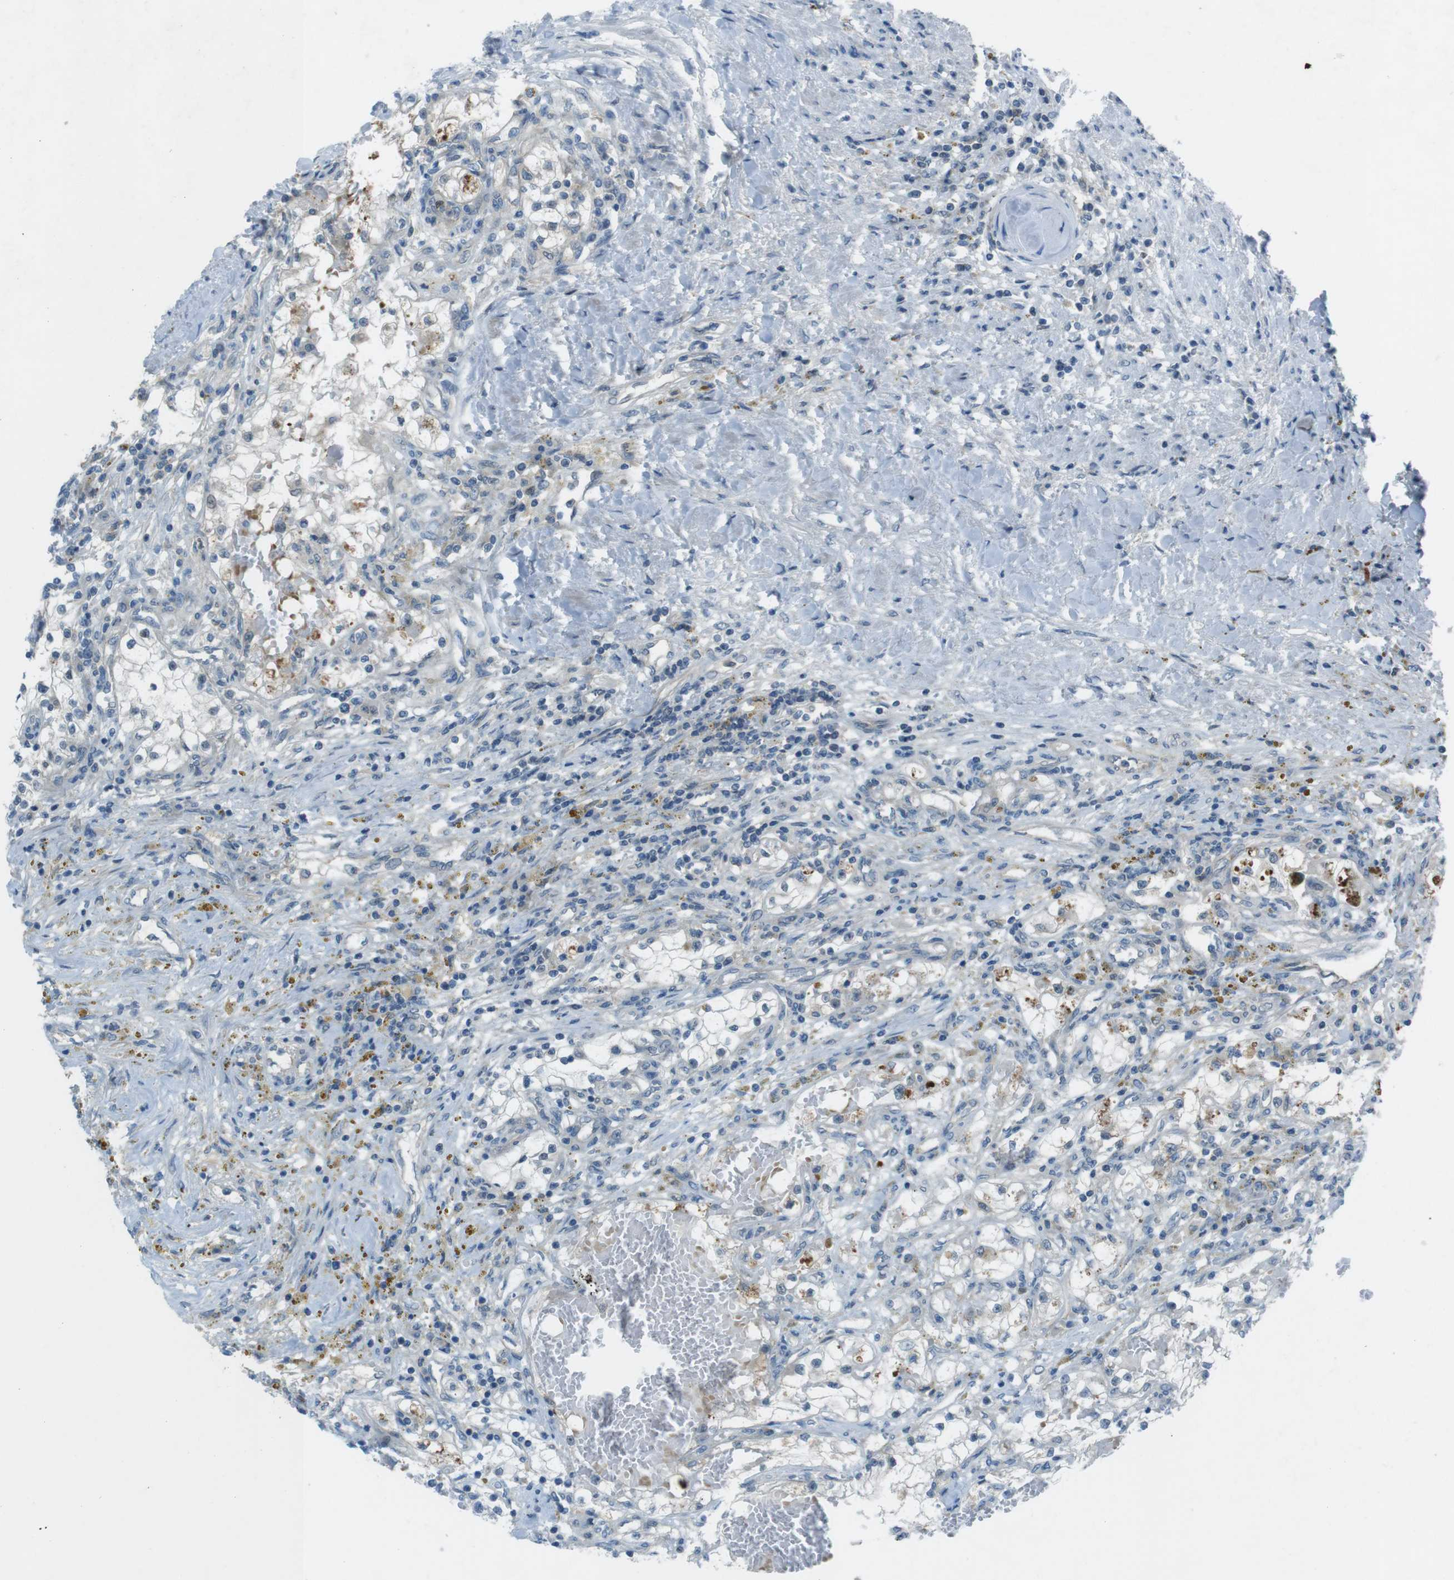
{"staining": {"intensity": "weak", "quantity": "<25%", "location": "cytoplasmic/membranous"}, "tissue": "renal cancer", "cell_type": "Tumor cells", "image_type": "cancer", "snomed": [{"axis": "morphology", "description": "Adenocarcinoma, NOS"}, {"axis": "topography", "description": "Kidney"}], "caption": "Photomicrograph shows no significant protein expression in tumor cells of renal adenocarcinoma.", "gene": "ZDHHC20", "patient": {"sex": "male", "age": 68}}